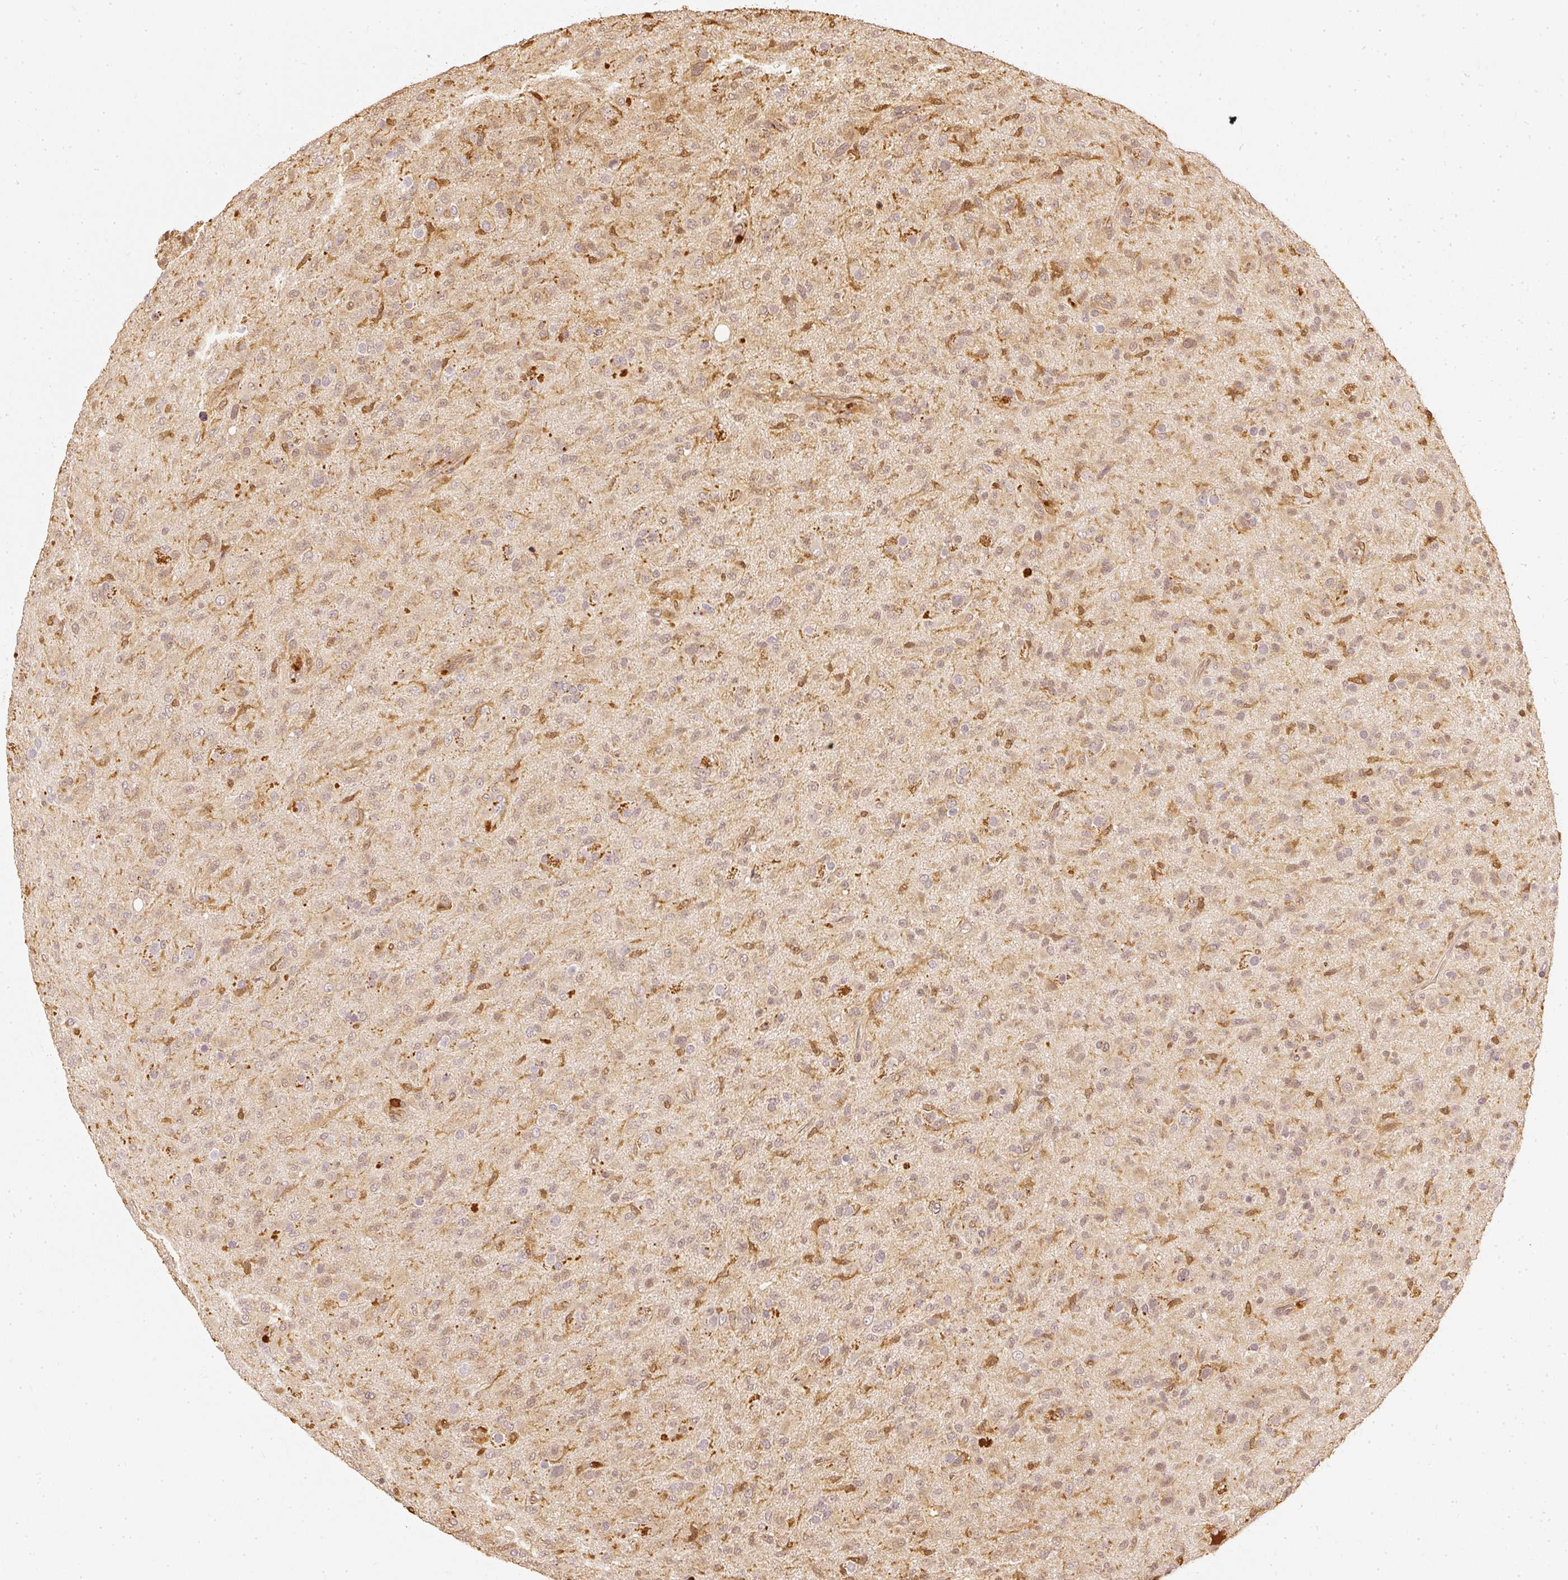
{"staining": {"intensity": "negative", "quantity": "none", "location": "none"}, "tissue": "glioma", "cell_type": "Tumor cells", "image_type": "cancer", "snomed": [{"axis": "morphology", "description": "Glioma, malignant, Low grade"}, {"axis": "topography", "description": "Brain"}], "caption": "Protein analysis of glioma shows no significant staining in tumor cells. The staining is performed using DAB (3,3'-diaminobenzidine) brown chromogen with nuclei counter-stained in using hematoxylin.", "gene": "PFN1", "patient": {"sex": "male", "age": 65}}